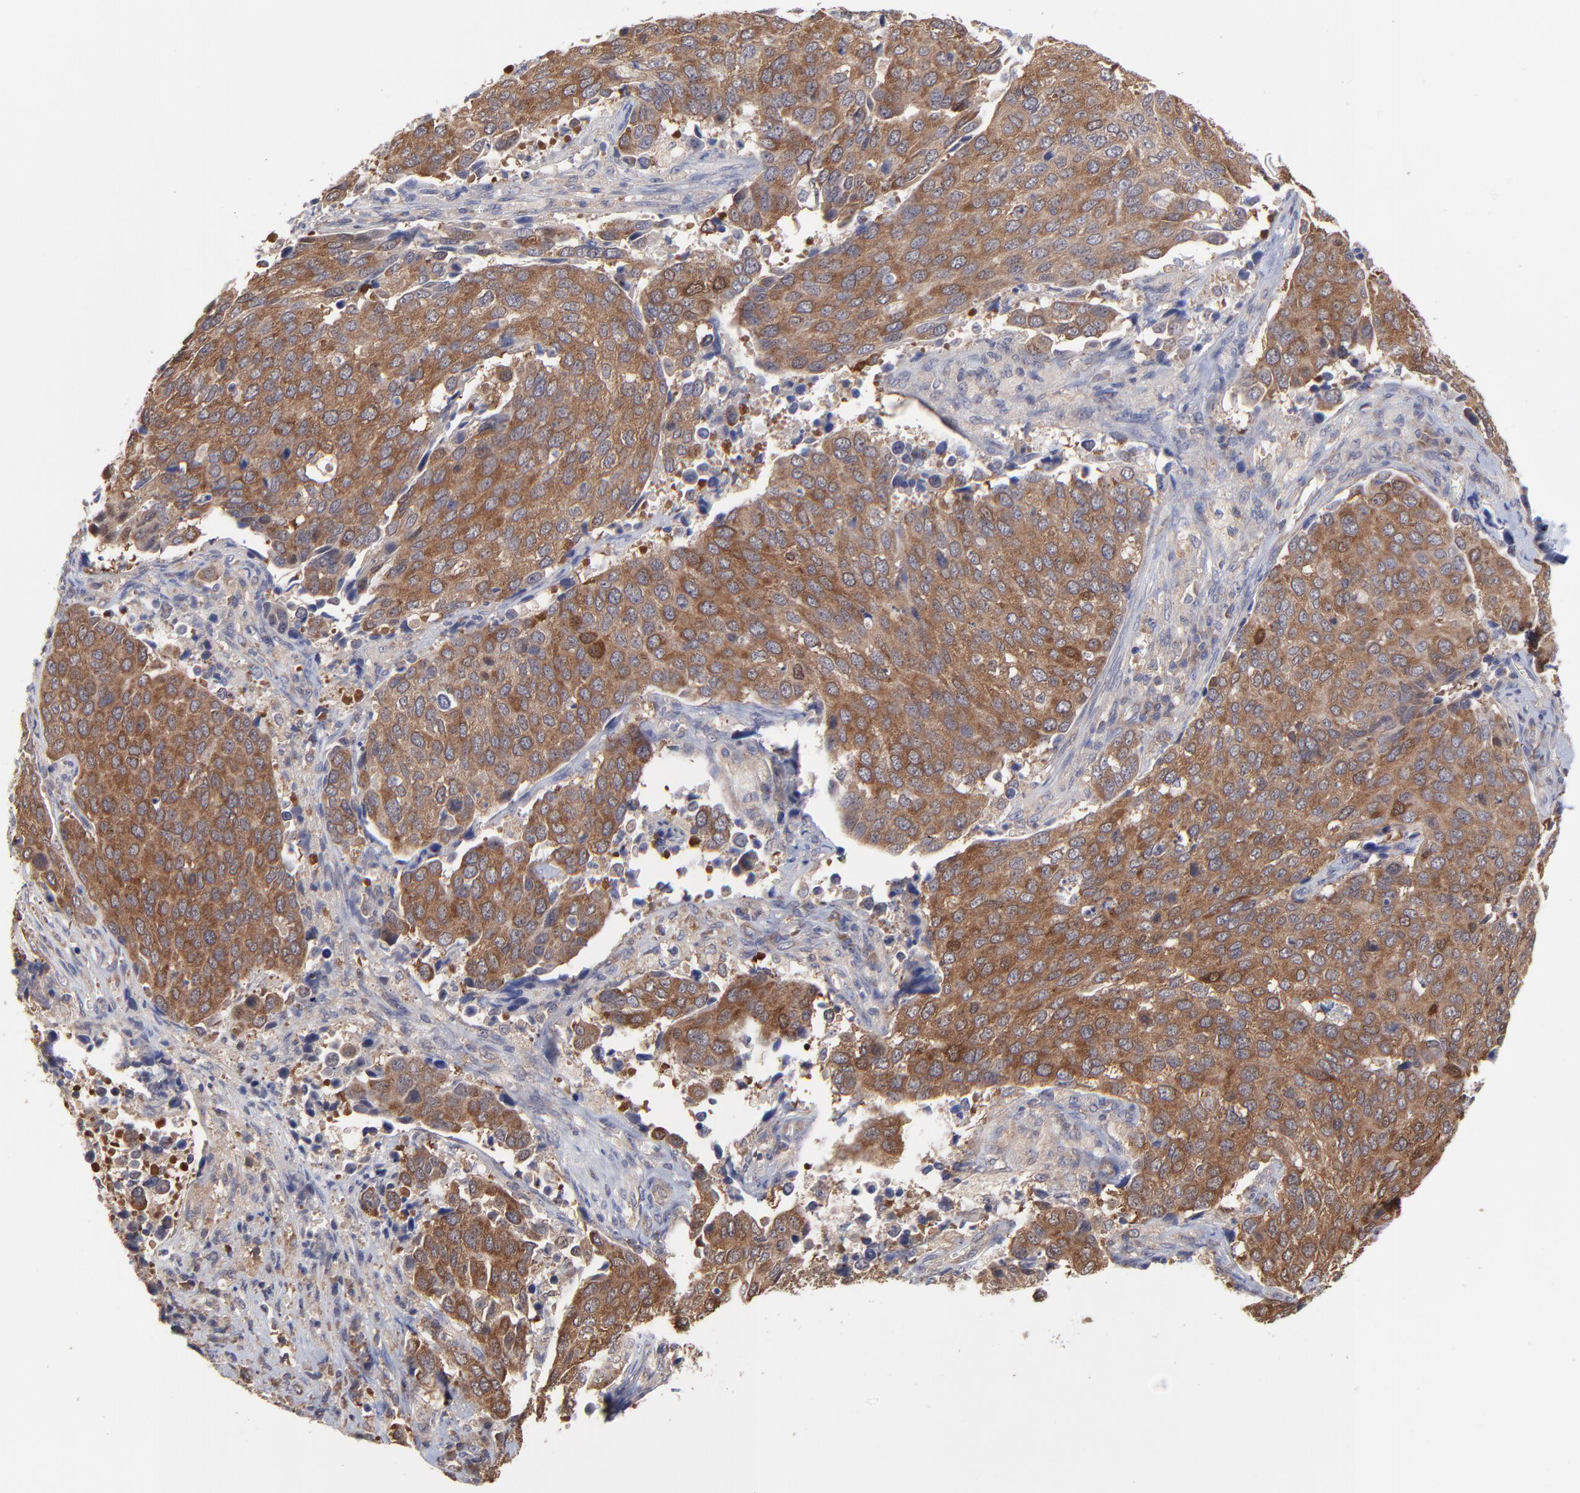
{"staining": {"intensity": "strong", "quantity": ">75%", "location": "cytoplasmic/membranous"}, "tissue": "cervical cancer", "cell_type": "Tumor cells", "image_type": "cancer", "snomed": [{"axis": "morphology", "description": "Squamous cell carcinoma, NOS"}, {"axis": "topography", "description": "Cervix"}], "caption": "Protein staining of cervical squamous cell carcinoma tissue shows strong cytoplasmic/membranous expression in about >75% of tumor cells.", "gene": "GART", "patient": {"sex": "female", "age": 54}}